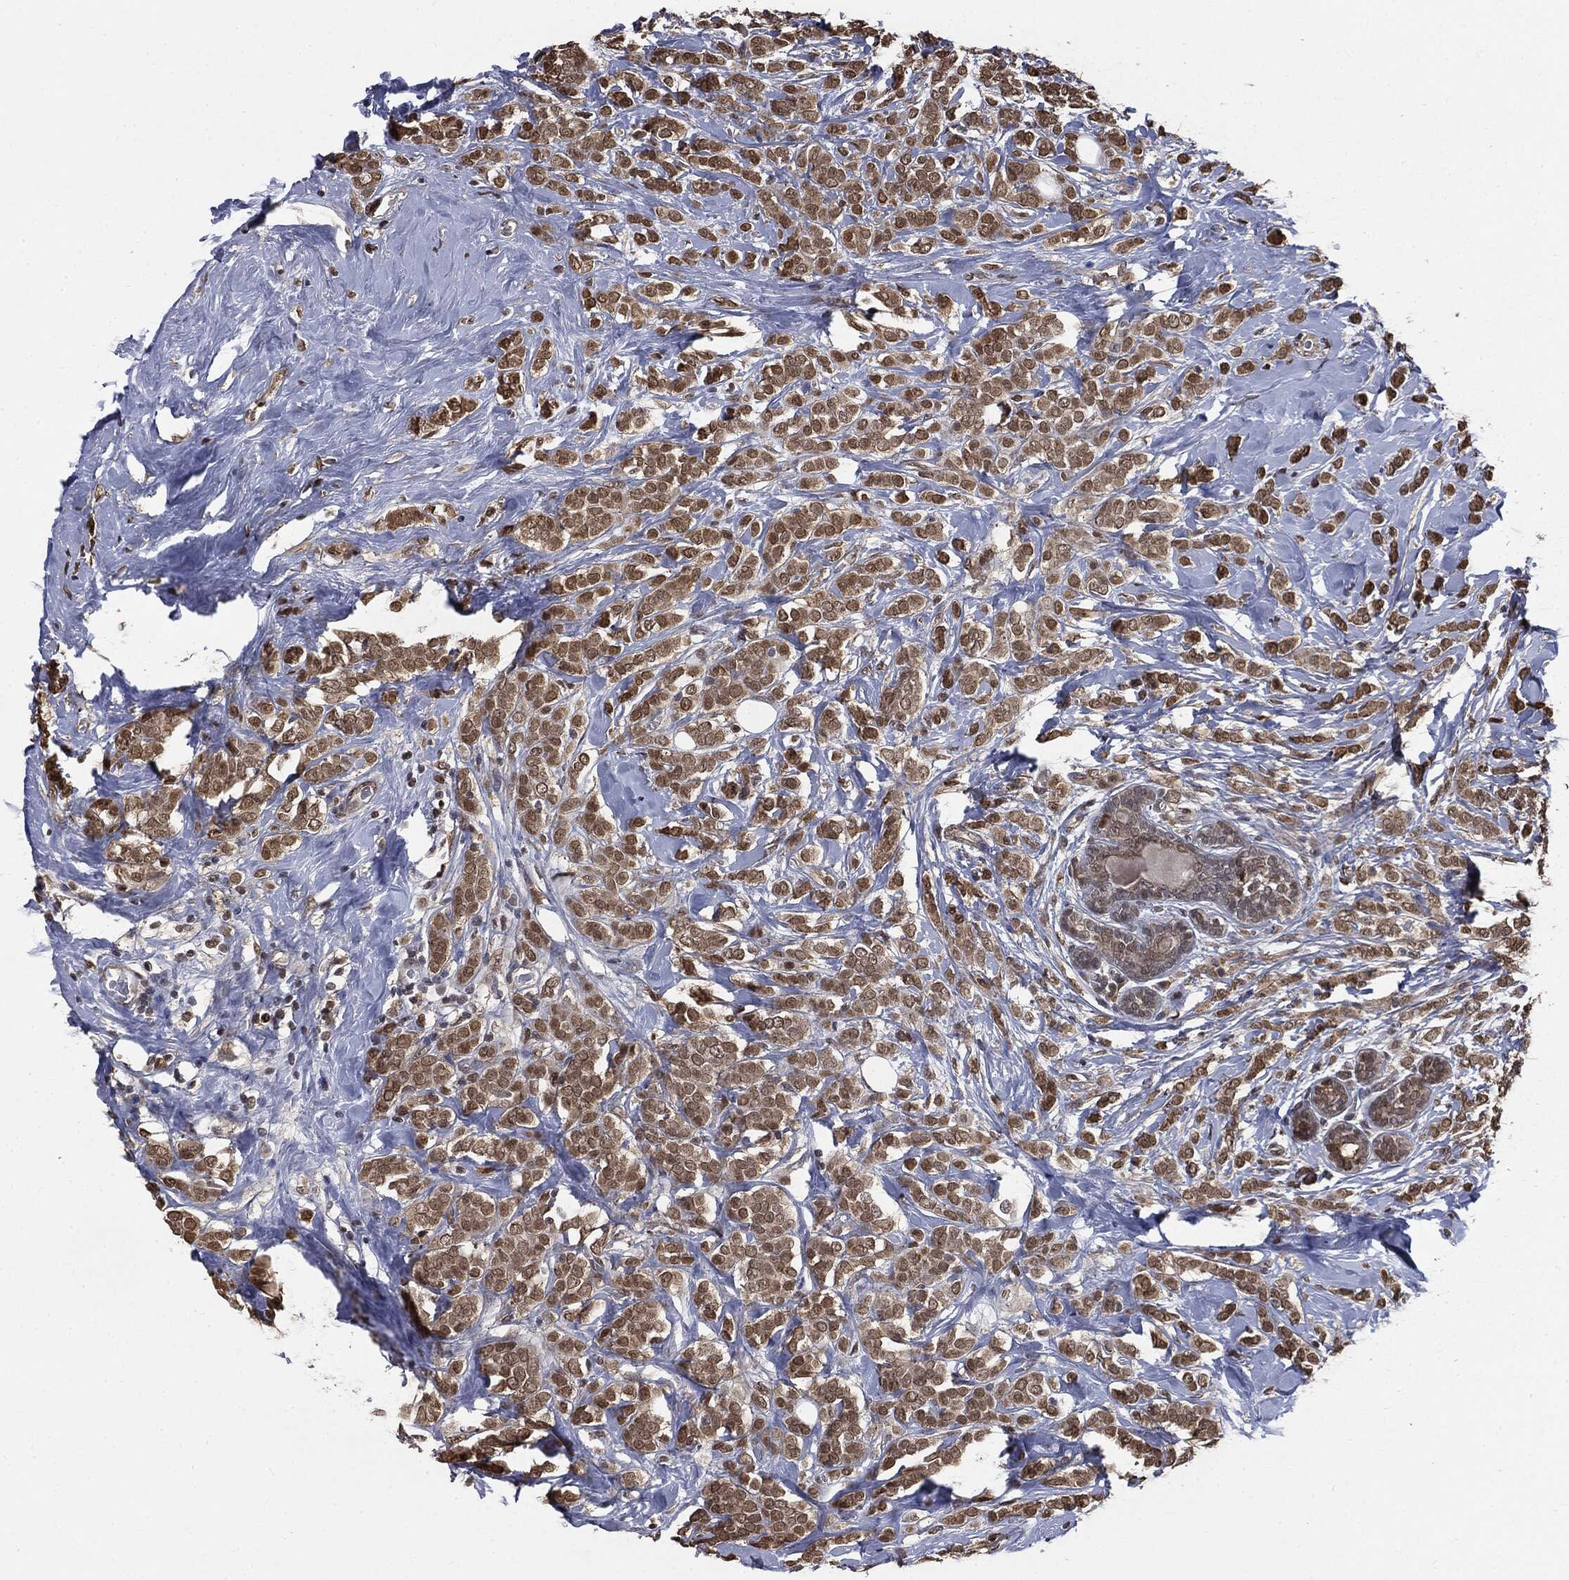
{"staining": {"intensity": "moderate", "quantity": ">75%", "location": "cytoplasmic/membranous,nuclear"}, "tissue": "breast cancer", "cell_type": "Tumor cells", "image_type": "cancer", "snomed": [{"axis": "morphology", "description": "Lobular carcinoma"}, {"axis": "topography", "description": "Breast"}], "caption": "Breast cancer stained with DAB (3,3'-diaminobenzidine) immunohistochemistry (IHC) exhibits medium levels of moderate cytoplasmic/membranous and nuclear staining in approximately >75% of tumor cells.", "gene": "SHLD2", "patient": {"sex": "female", "age": 49}}